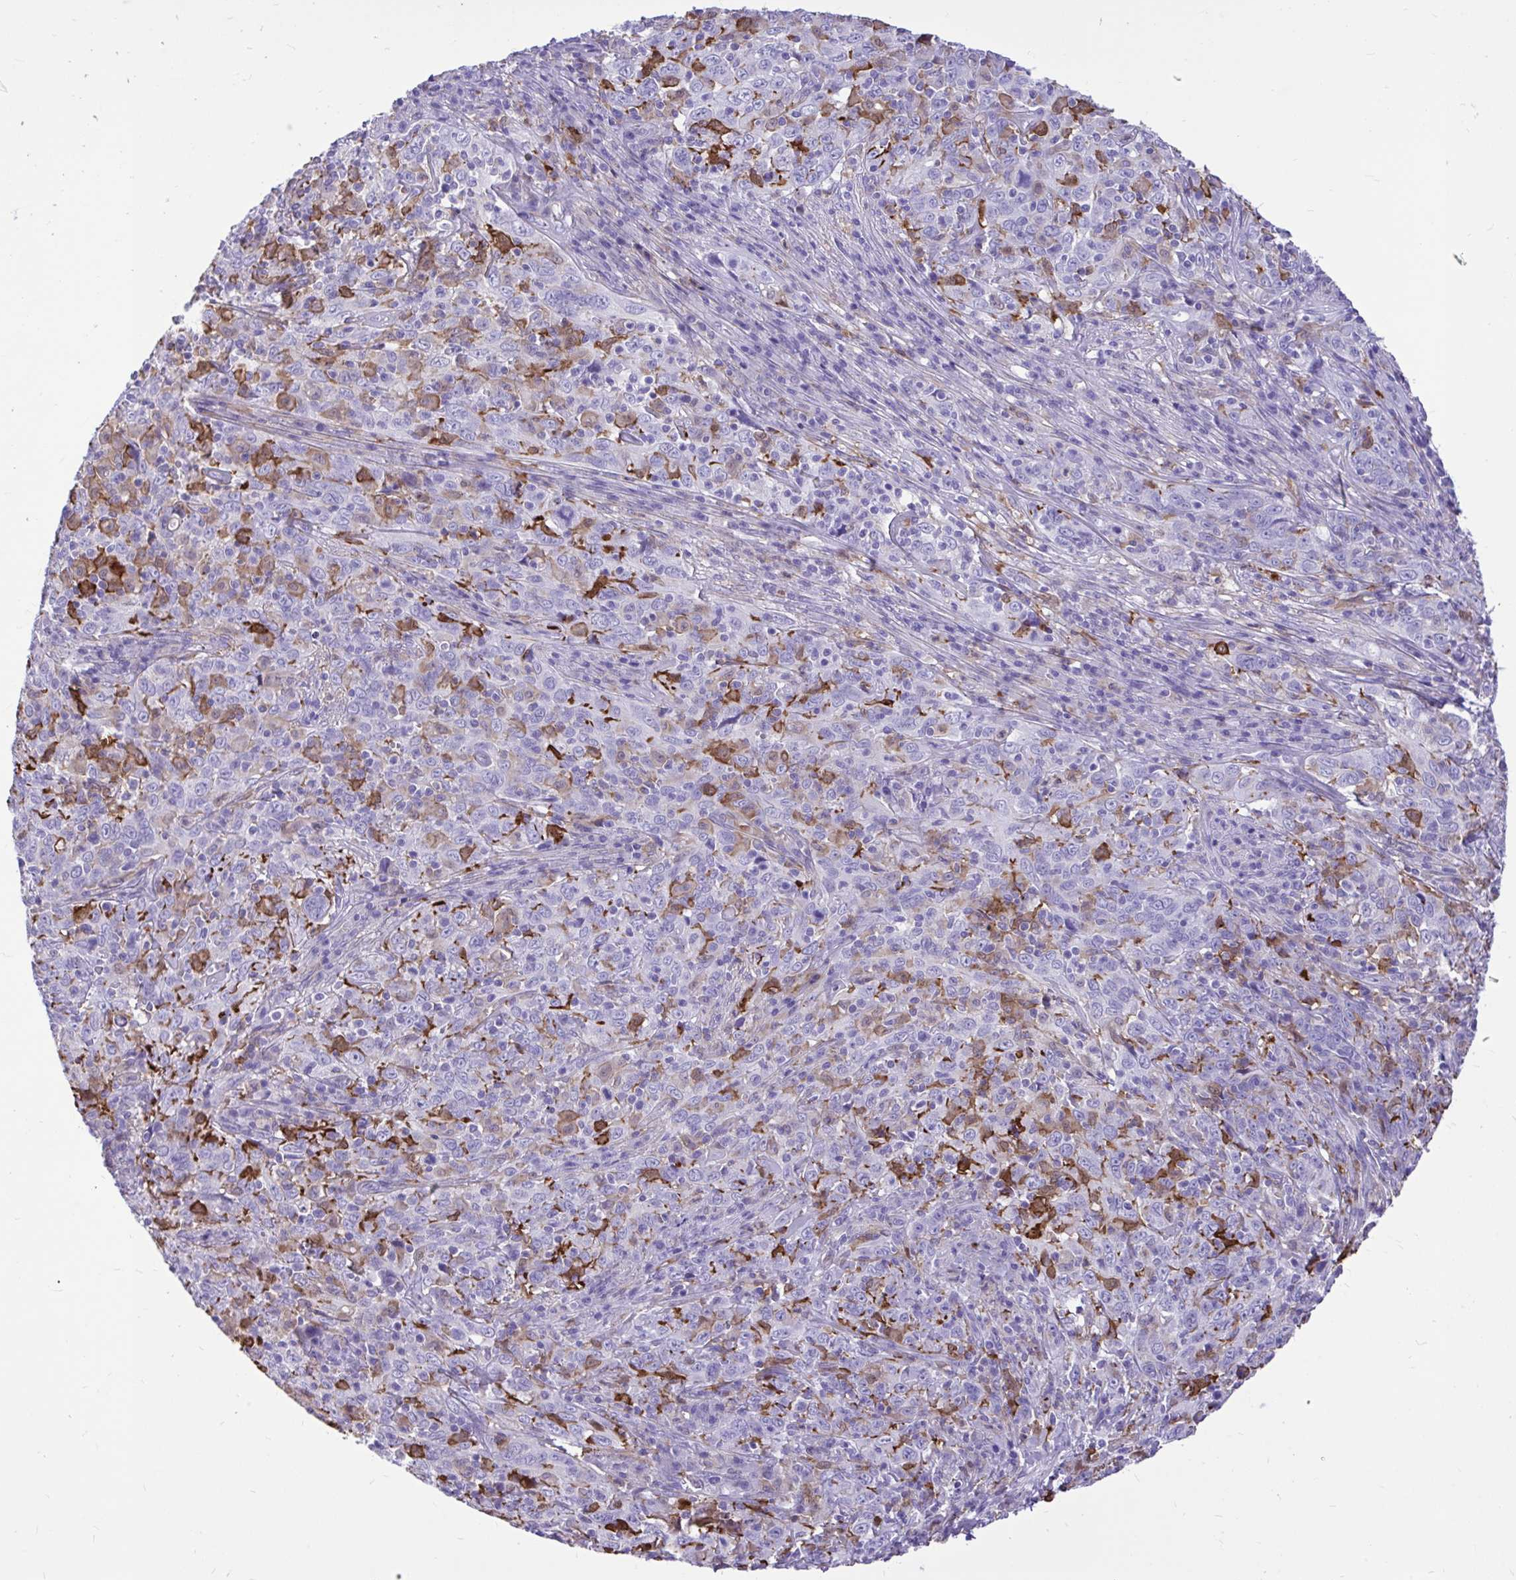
{"staining": {"intensity": "negative", "quantity": "none", "location": "none"}, "tissue": "cervical cancer", "cell_type": "Tumor cells", "image_type": "cancer", "snomed": [{"axis": "morphology", "description": "Squamous cell carcinoma, NOS"}, {"axis": "topography", "description": "Cervix"}], "caption": "This is an IHC micrograph of human cervical cancer (squamous cell carcinoma). There is no staining in tumor cells.", "gene": "TLR7", "patient": {"sex": "female", "age": 46}}